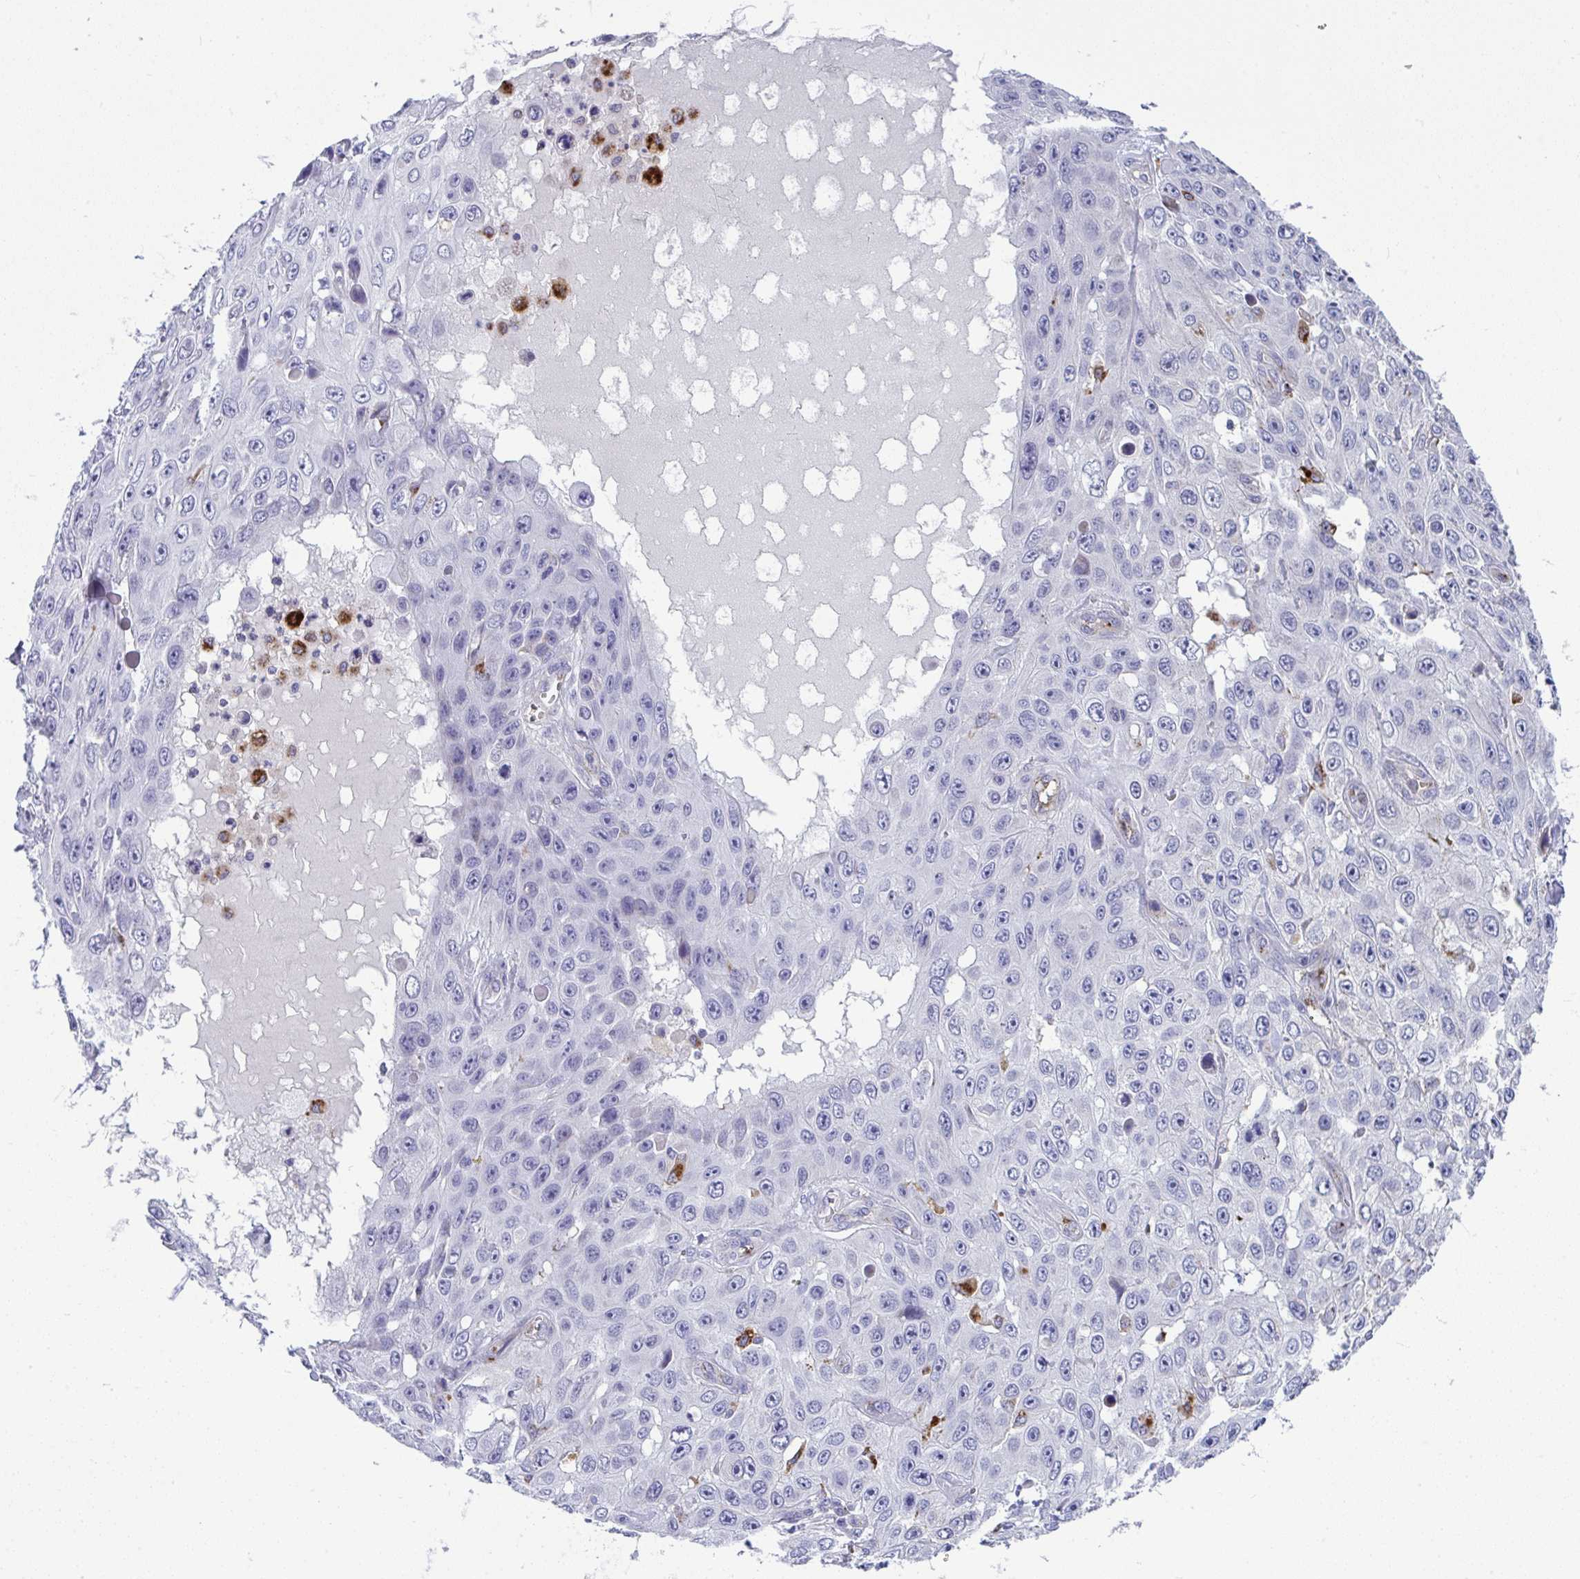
{"staining": {"intensity": "negative", "quantity": "none", "location": "none"}, "tissue": "skin cancer", "cell_type": "Tumor cells", "image_type": "cancer", "snomed": [{"axis": "morphology", "description": "Squamous cell carcinoma, NOS"}, {"axis": "topography", "description": "Skin"}], "caption": "Immunohistochemistry micrograph of squamous cell carcinoma (skin) stained for a protein (brown), which reveals no staining in tumor cells. (DAB (3,3'-diaminobenzidine) IHC visualized using brightfield microscopy, high magnification).", "gene": "TOR1AIP2", "patient": {"sex": "male", "age": 82}}